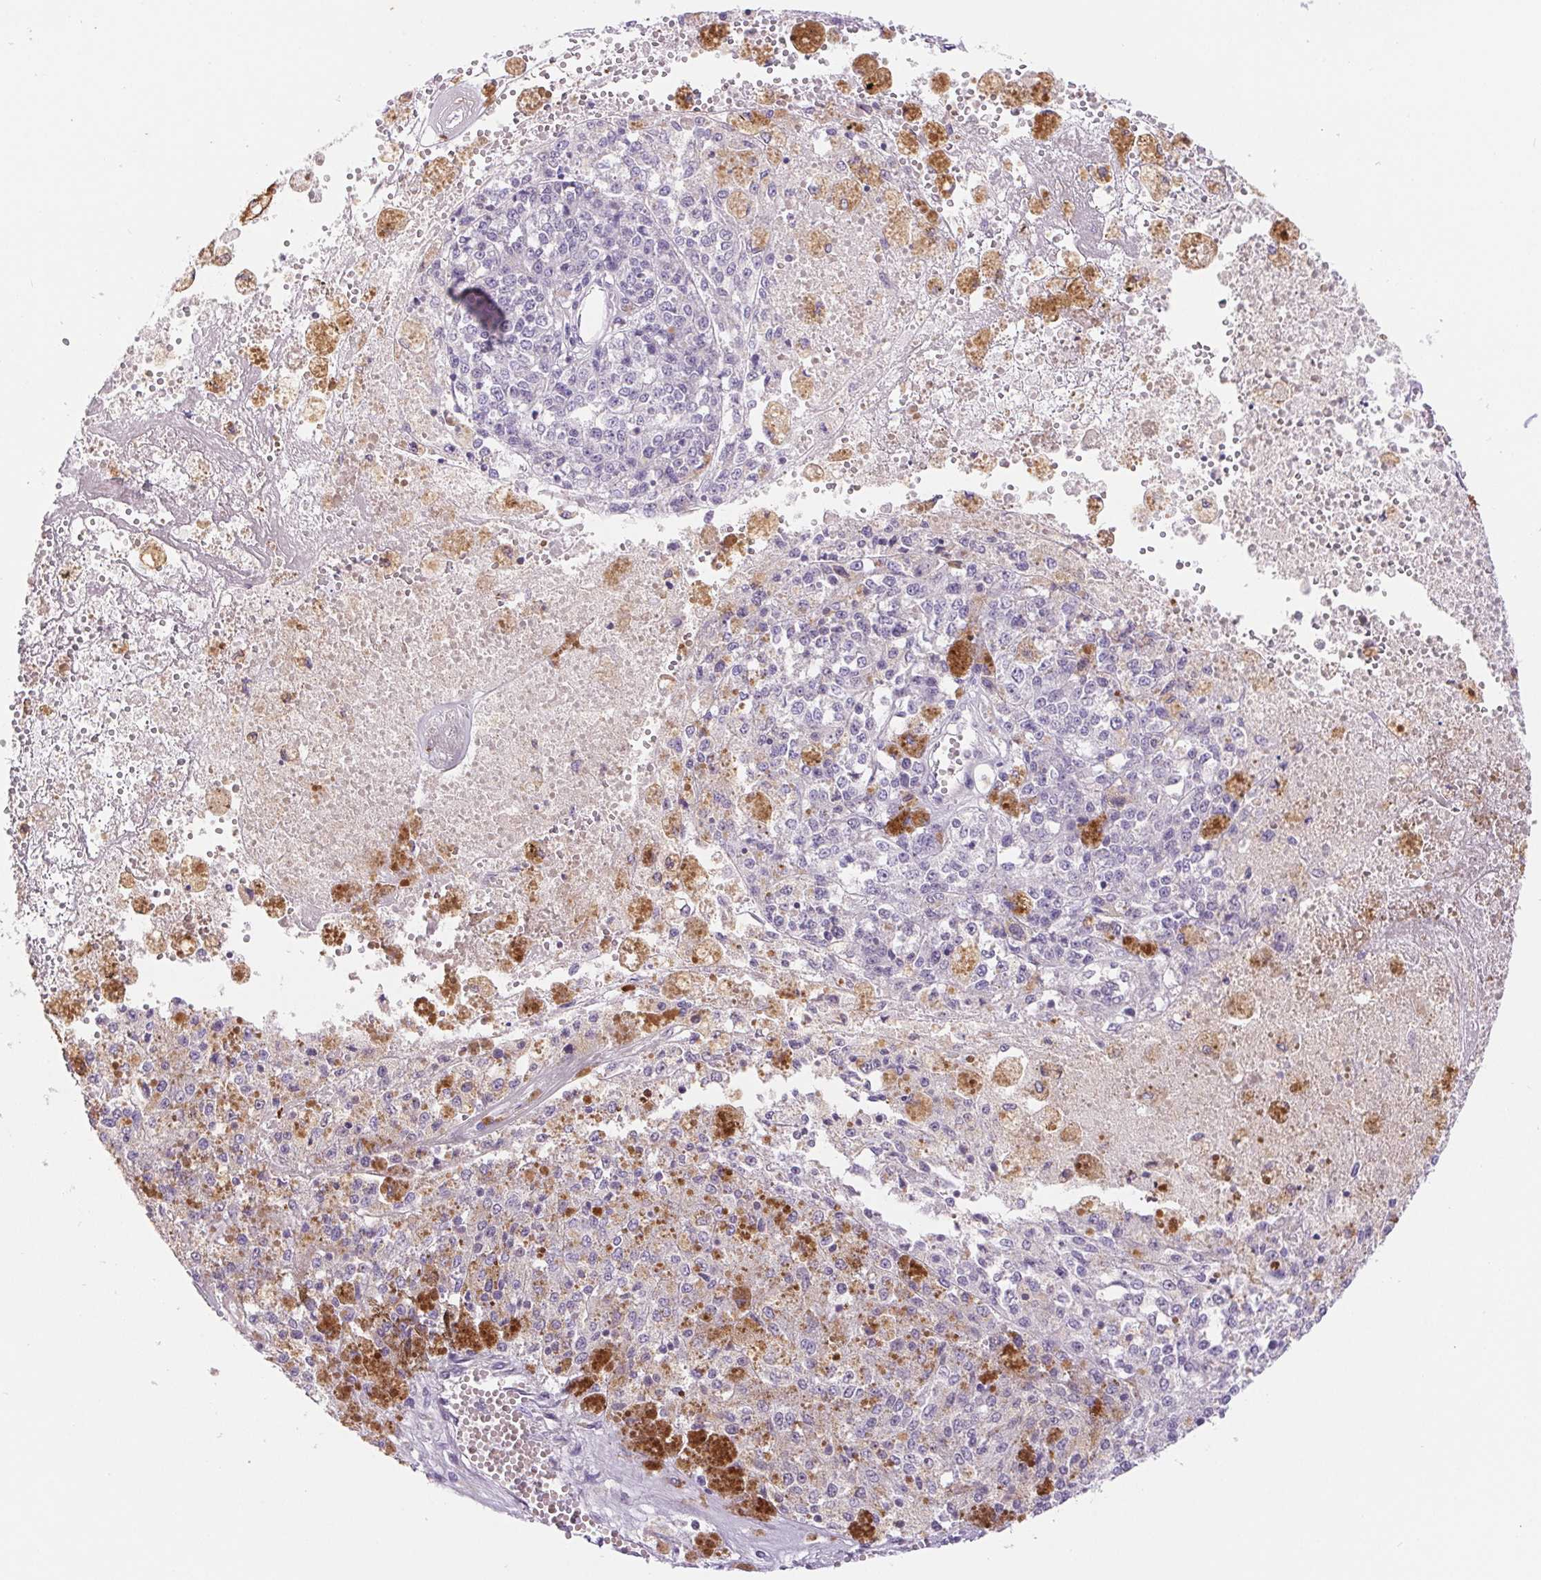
{"staining": {"intensity": "negative", "quantity": "none", "location": "none"}, "tissue": "melanoma", "cell_type": "Tumor cells", "image_type": "cancer", "snomed": [{"axis": "morphology", "description": "Malignant melanoma, Metastatic site"}, {"axis": "topography", "description": "Lymph node"}], "caption": "Immunohistochemical staining of malignant melanoma (metastatic site) displays no significant expression in tumor cells. (DAB (3,3'-diaminobenzidine) immunohistochemistry with hematoxylin counter stain).", "gene": "DYNC2LI1", "patient": {"sex": "female", "age": 64}}